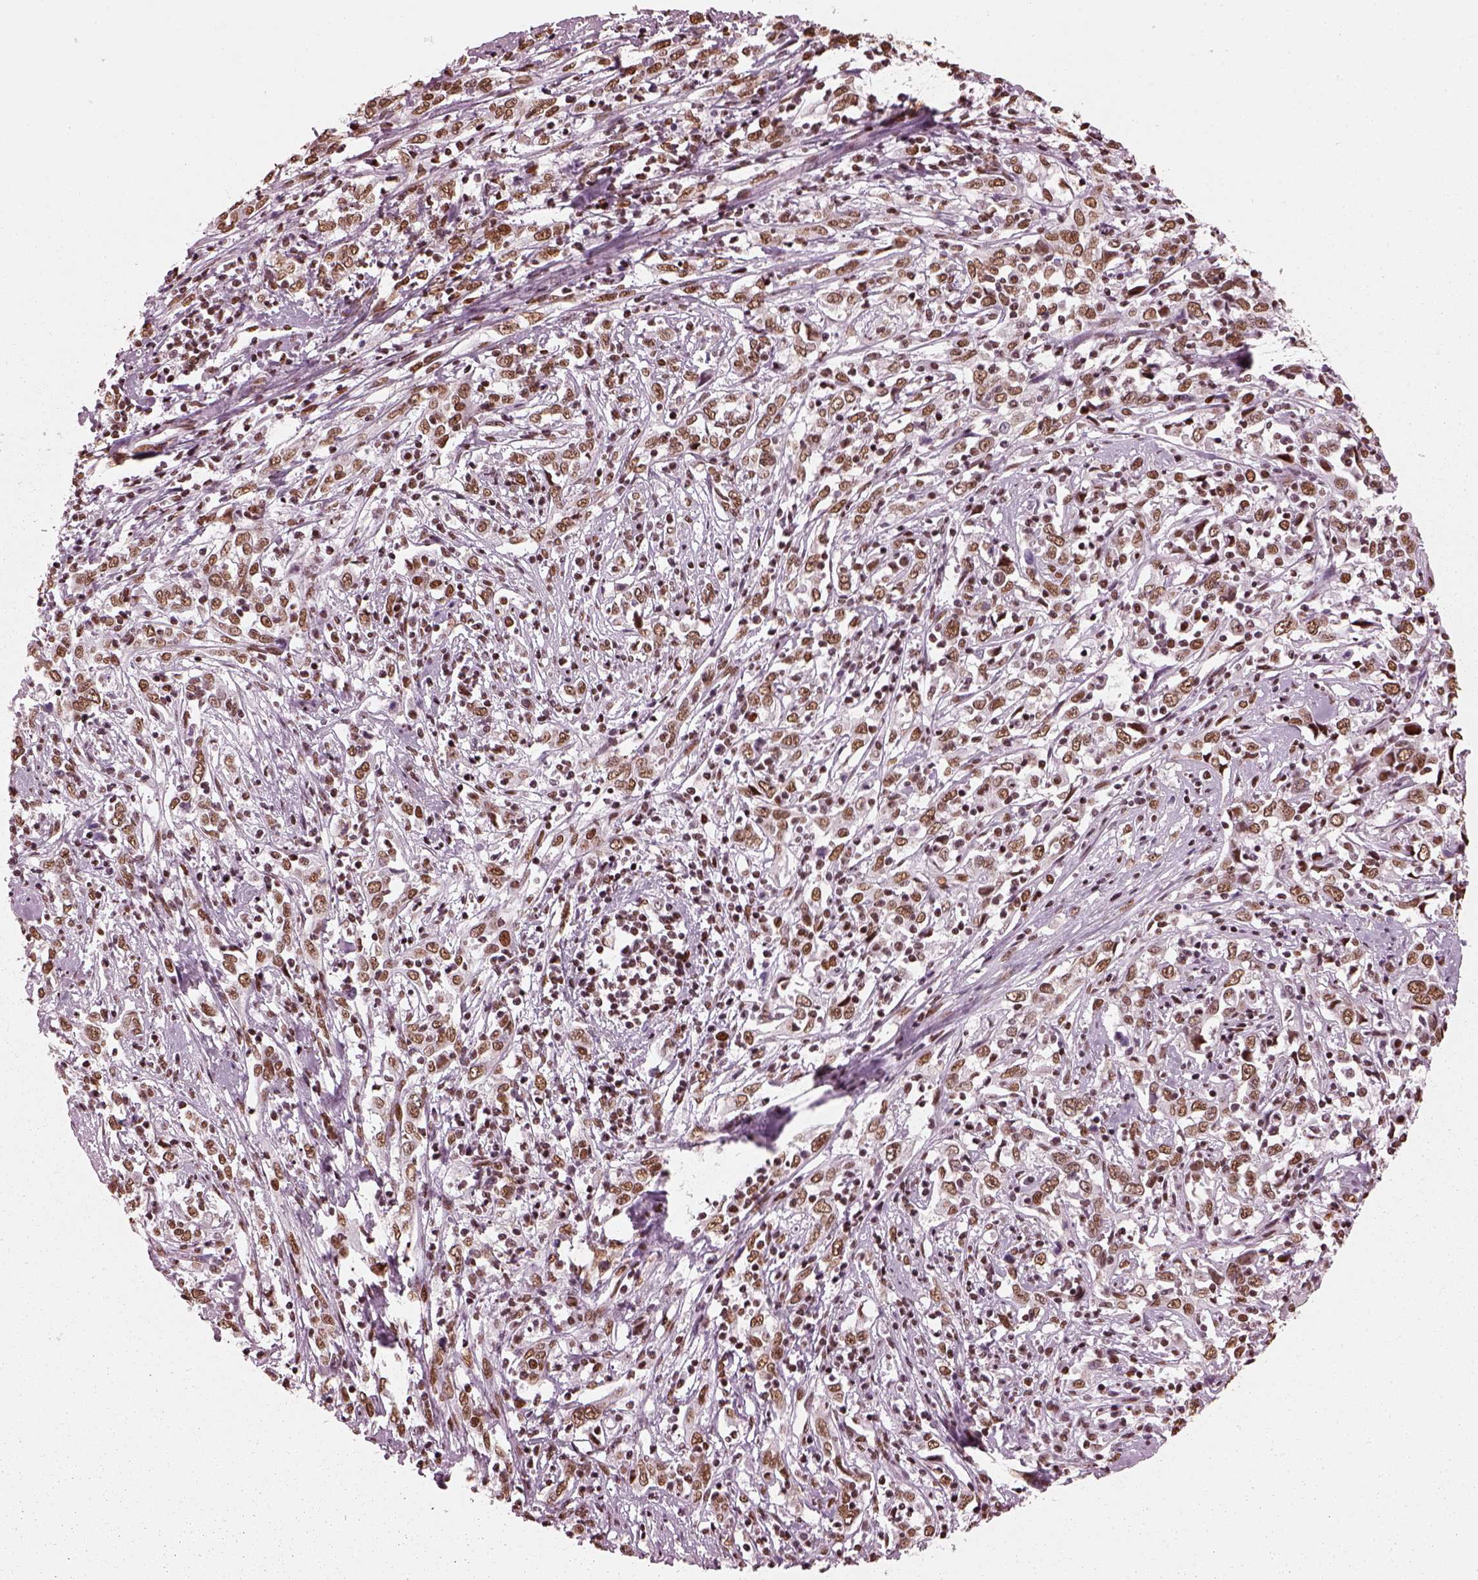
{"staining": {"intensity": "moderate", "quantity": ">75%", "location": "nuclear"}, "tissue": "cervical cancer", "cell_type": "Tumor cells", "image_type": "cancer", "snomed": [{"axis": "morphology", "description": "Adenocarcinoma, NOS"}, {"axis": "topography", "description": "Cervix"}], "caption": "Cervical cancer was stained to show a protein in brown. There is medium levels of moderate nuclear expression in about >75% of tumor cells.", "gene": "CBFA2T3", "patient": {"sex": "female", "age": 40}}